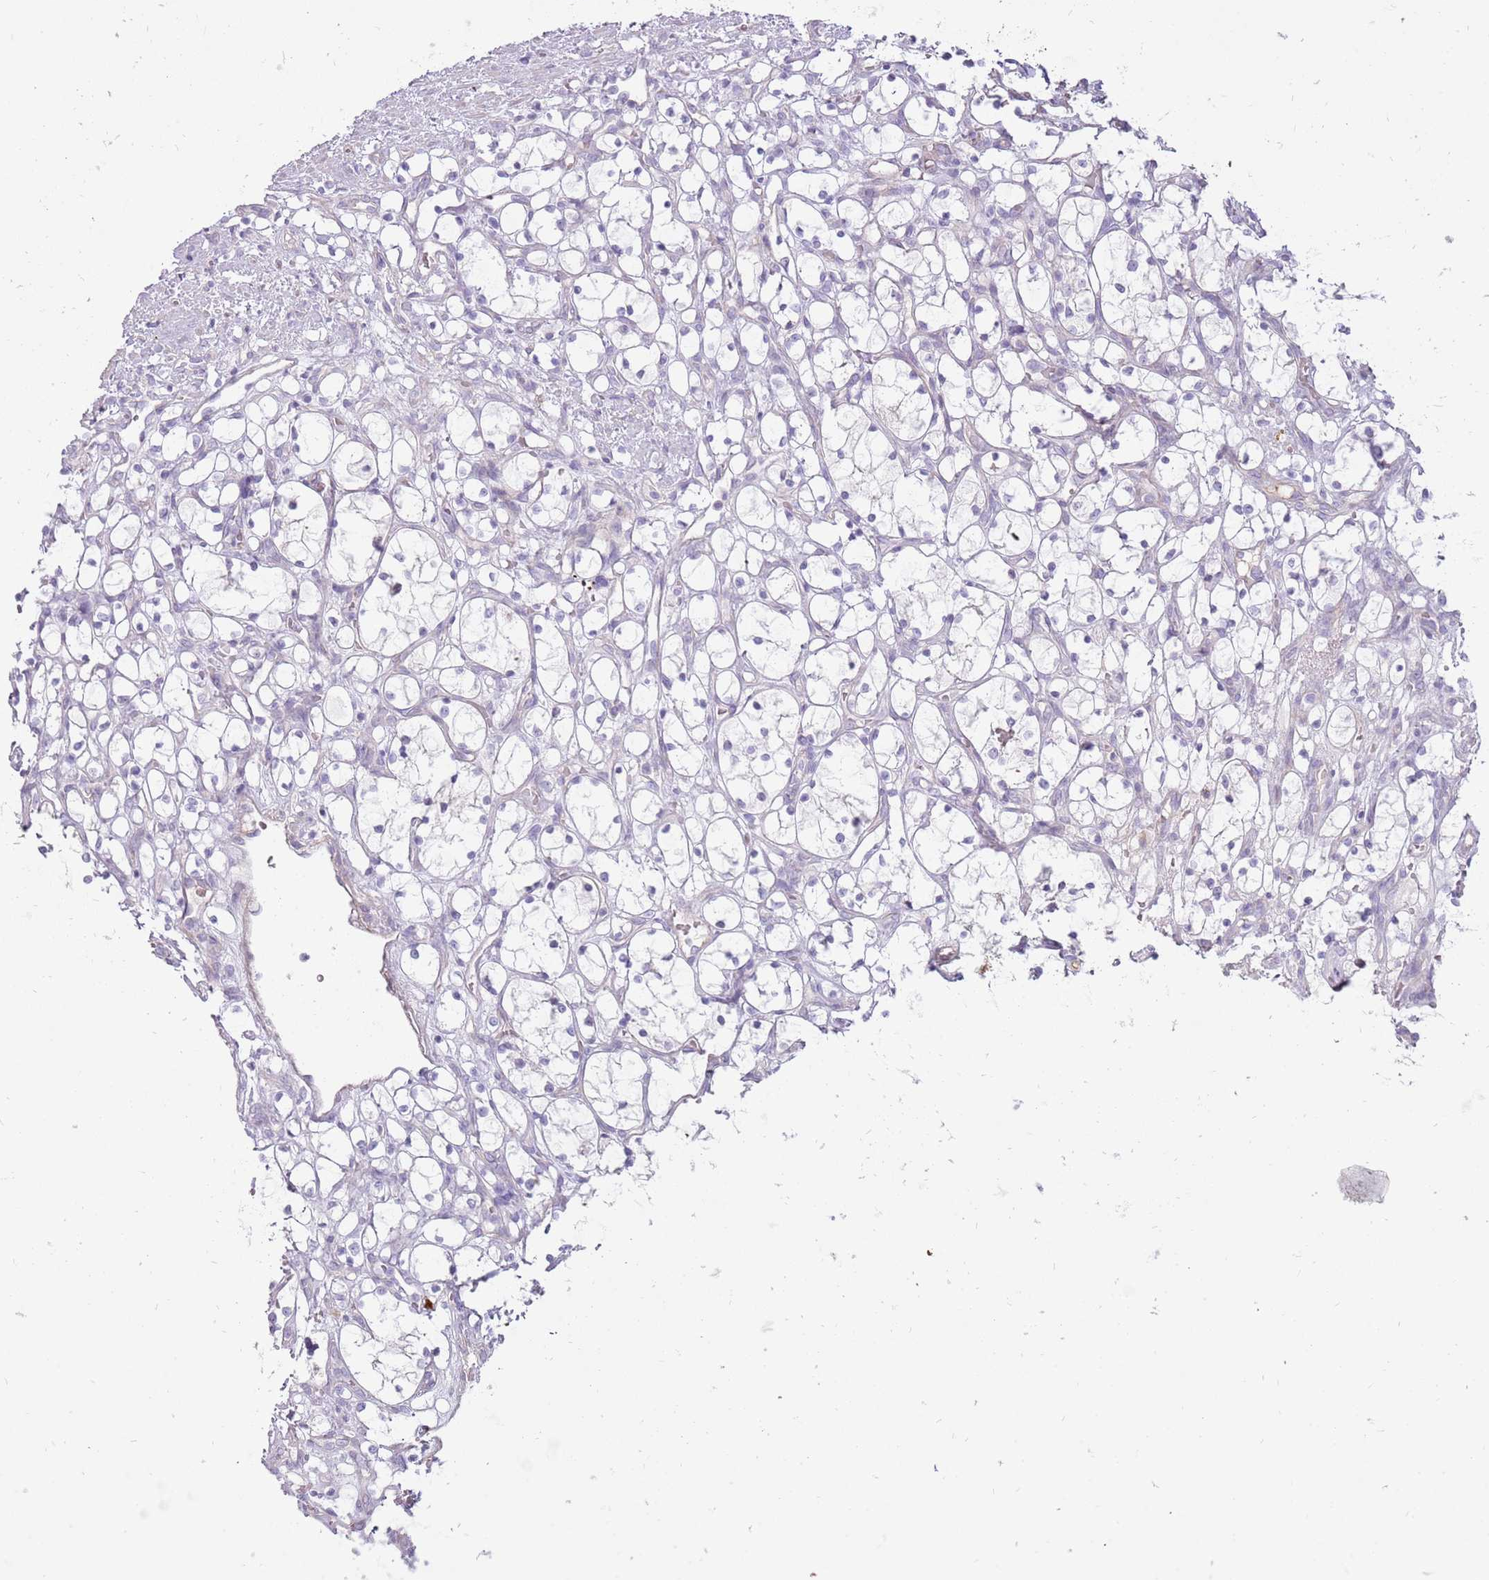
{"staining": {"intensity": "negative", "quantity": "none", "location": "none"}, "tissue": "renal cancer", "cell_type": "Tumor cells", "image_type": "cancer", "snomed": [{"axis": "morphology", "description": "Adenocarcinoma, NOS"}, {"axis": "topography", "description": "Kidney"}], "caption": "Immunohistochemistry image of neoplastic tissue: renal cancer (adenocarcinoma) stained with DAB (3,3'-diaminobenzidine) exhibits no significant protein expression in tumor cells. (Brightfield microscopy of DAB (3,3'-diaminobenzidine) IHC at high magnification).", "gene": "MCUB", "patient": {"sex": "female", "age": 69}}